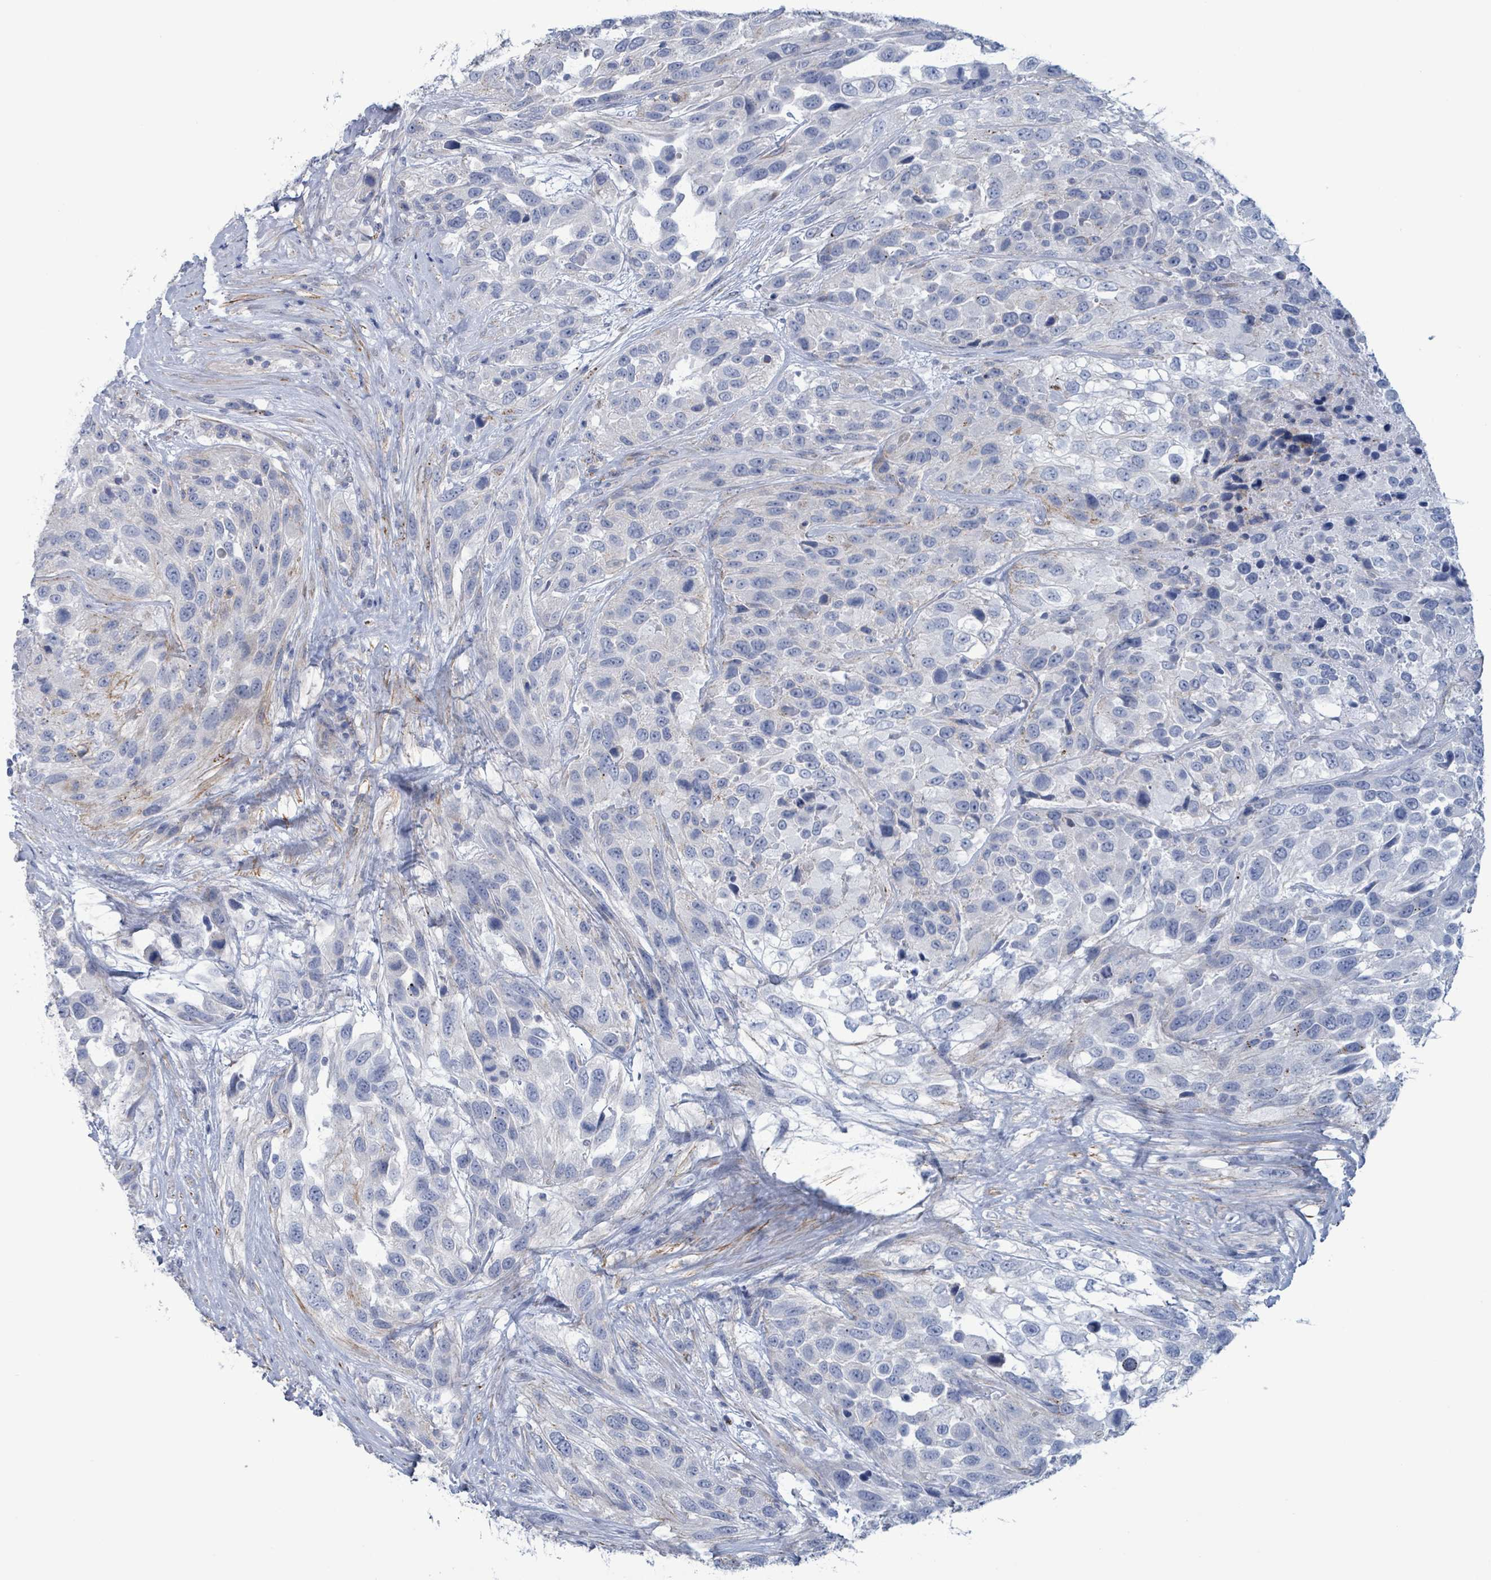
{"staining": {"intensity": "negative", "quantity": "none", "location": "none"}, "tissue": "urothelial cancer", "cell_type": "Tumor cells", "image_type": "cancer", "snomed": [{"axis": "morphology", "description": "Urothelial carcinoma, High grade"}, {"axis": "topography", "description": "Urinary bladder"}], "caption": "Human urothelial cancer stained for a protein using immunohistochemistry (IHC) displays no expression in tumor cells.", "gene": "PKLR", "patient": {"sex": "female", "age": 70}}